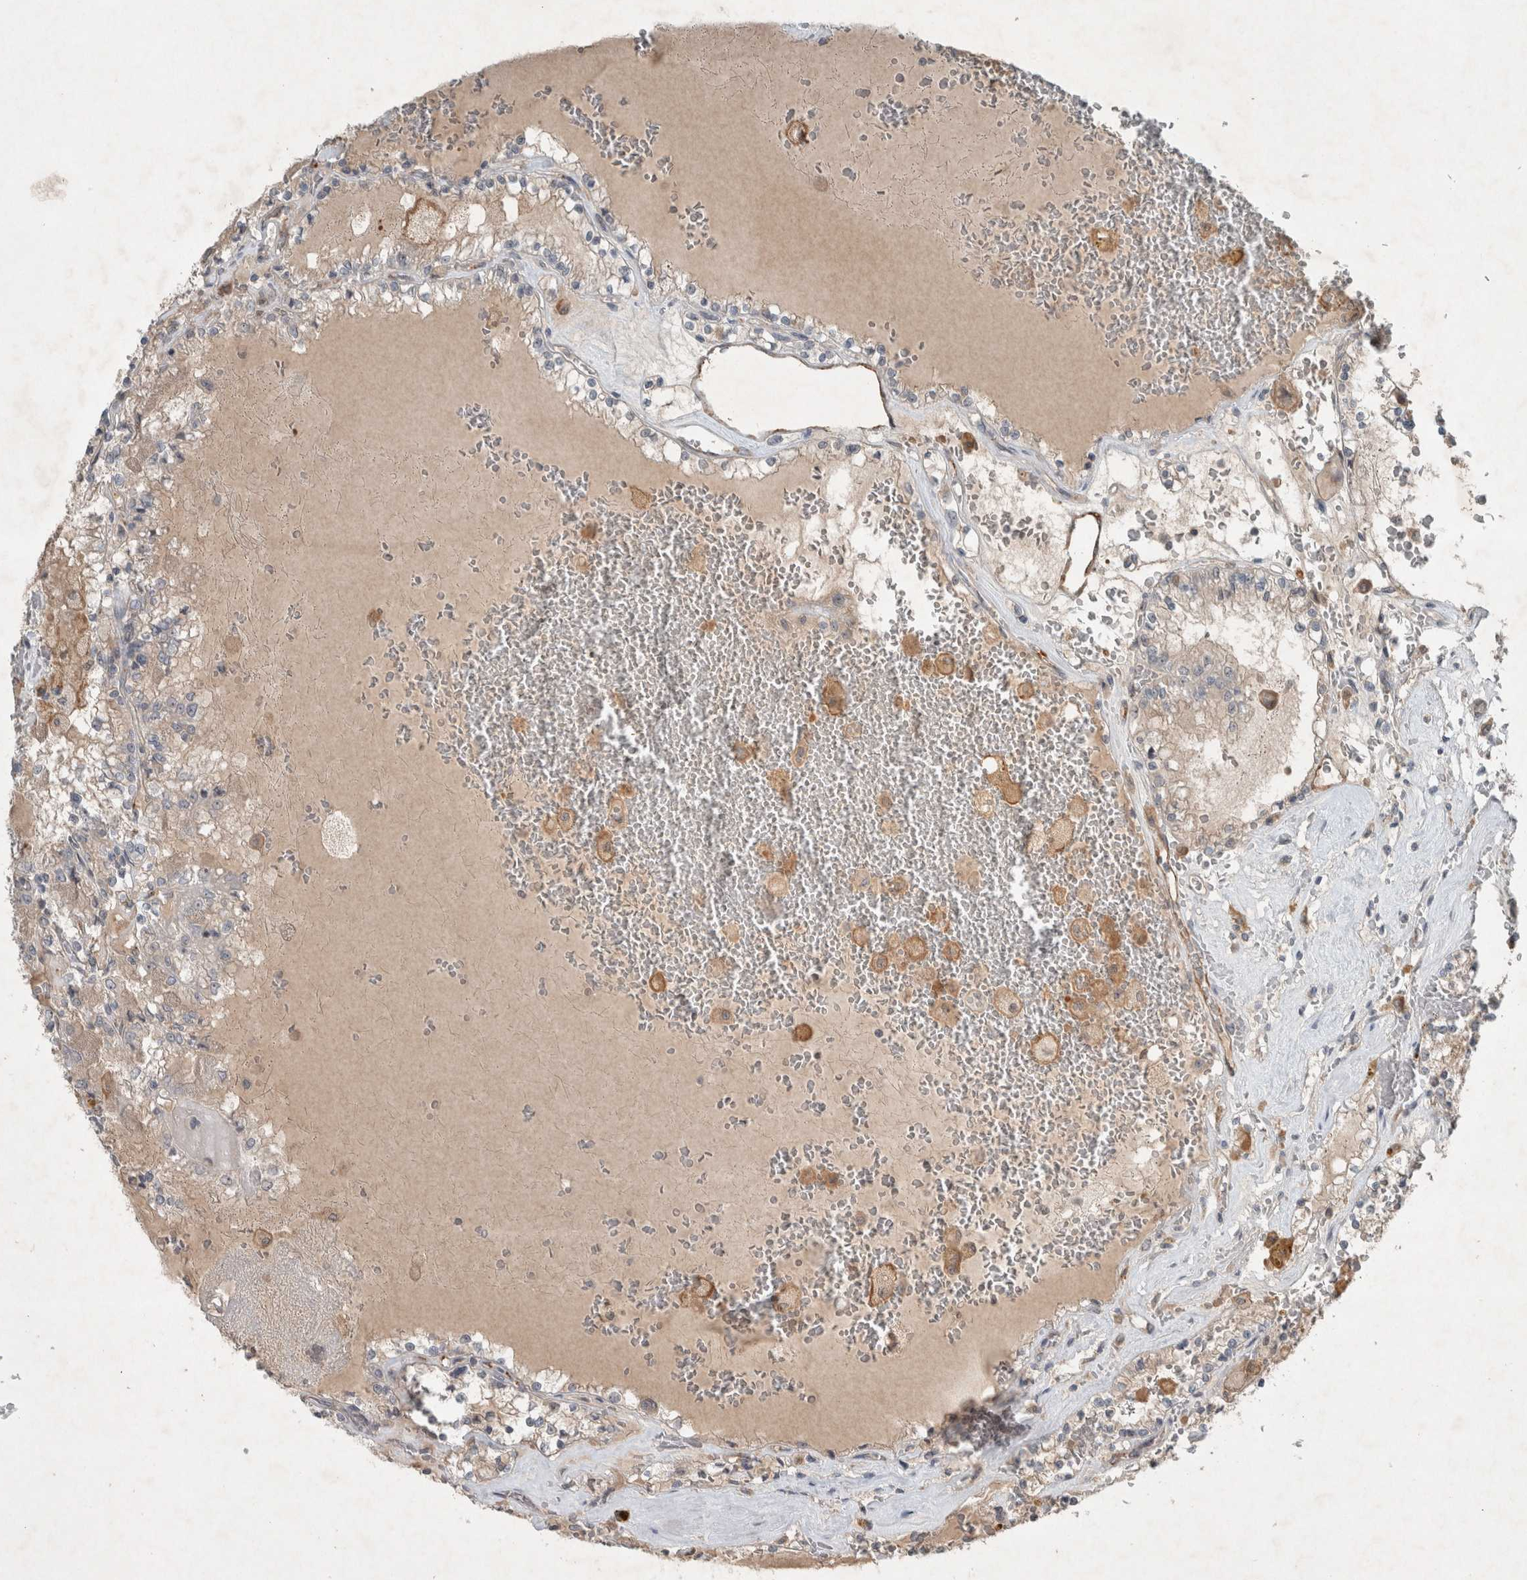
{"staining": {"intensity": "weak", "quantity": "<25%", "location": "cytoplasmic/membranous"}, "tissue": "renal cancer", "cell_type": "Tumor cells", "image_type": "cancer", "snomed": [{"axis": "morphology", "description": "Adenocarcinoma, NOS"}, {"axis": "topography", "description": "Kidney"}], "caption": "This is an immunohistochemistry (IHC) micrograph of human adenocarcinoma (renal). There is no positivity in tumor cells.", "gene": "RALGDS", "patient": {"sex": "female", "age": 56}}